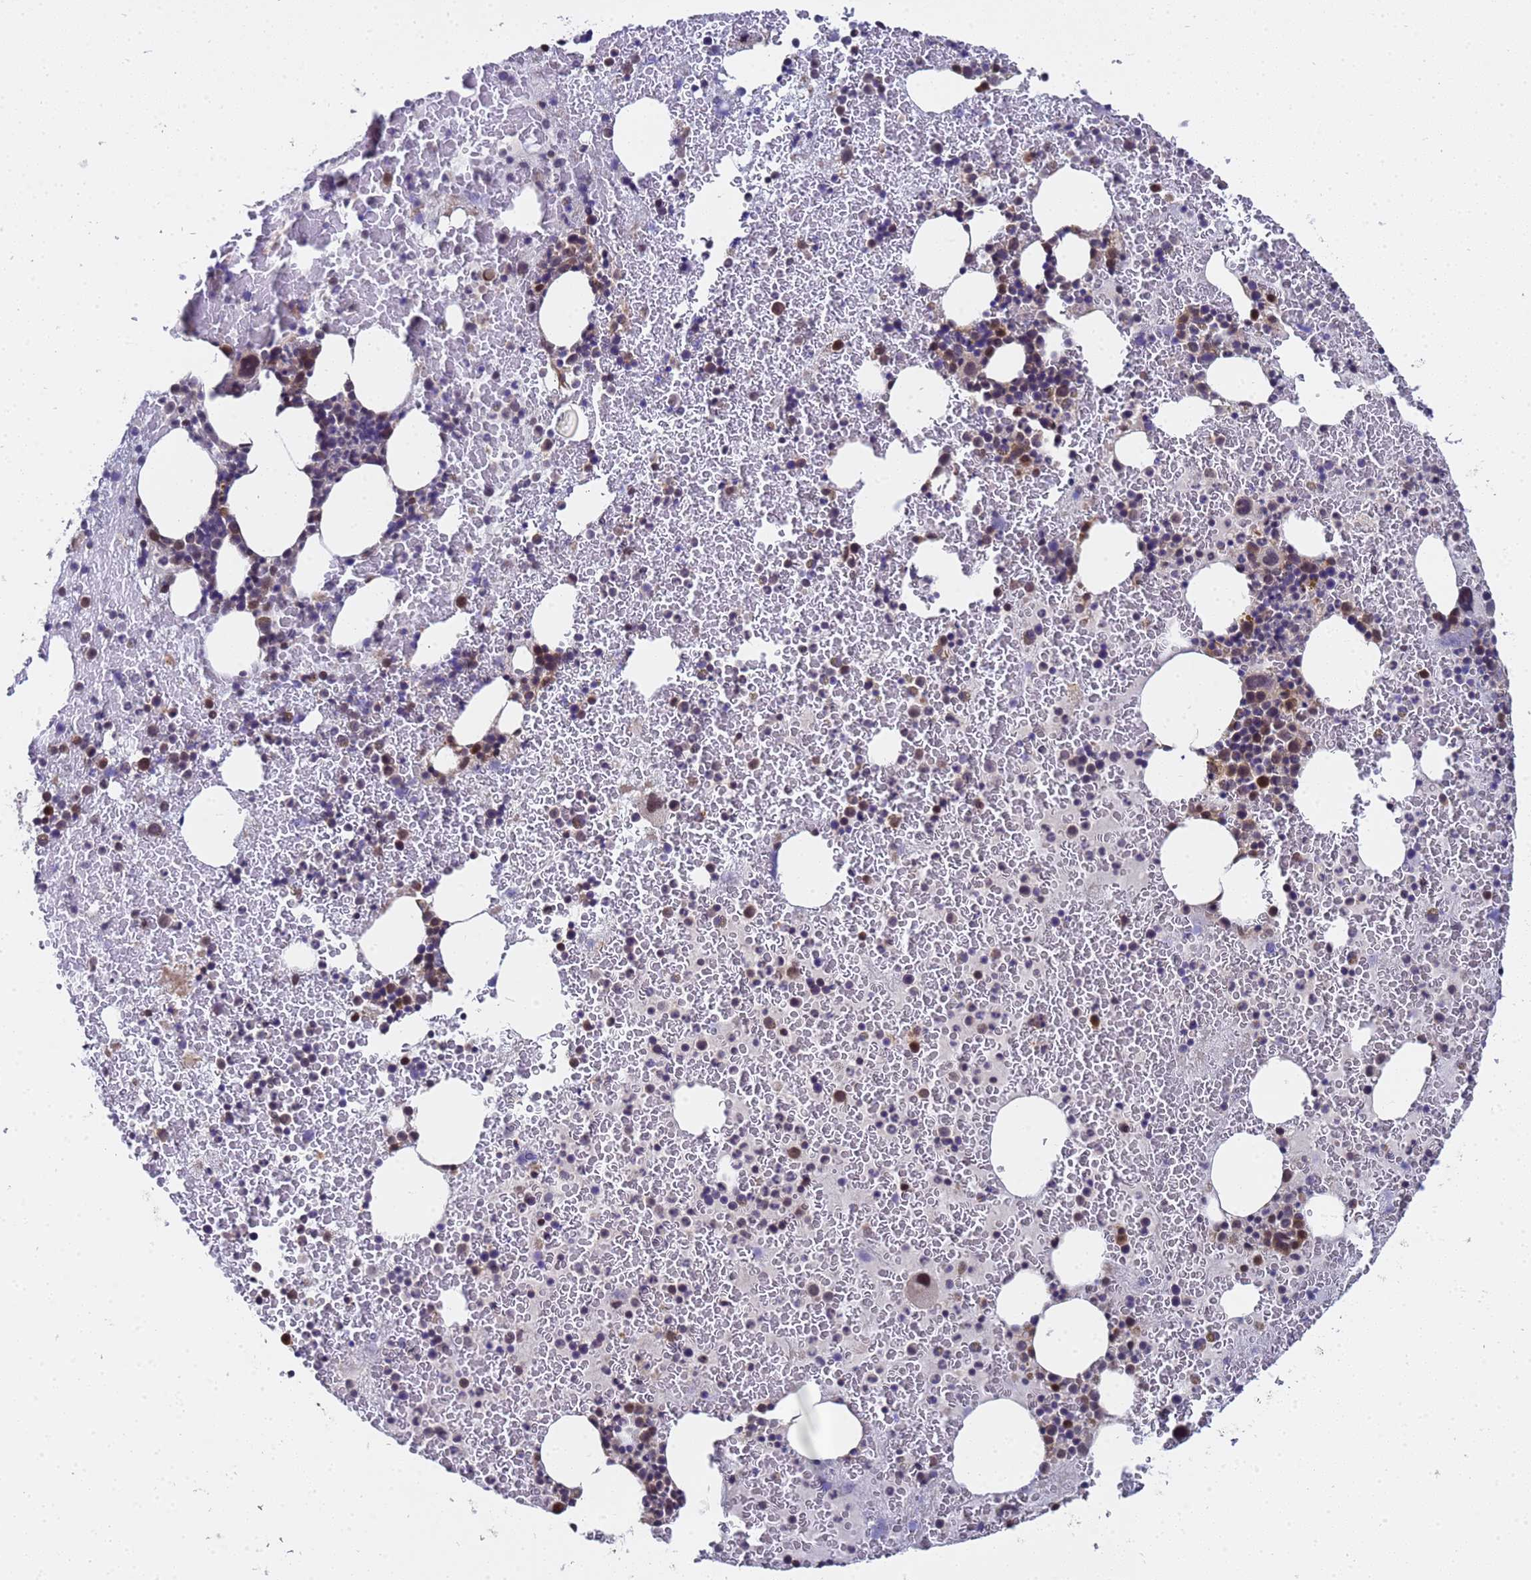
{"staining": {"intensity": "moderate", "quantity": "<25%", "location": "cytoplasmic/membranous,nuclear"}, "tissue": "bone marrow", "cell_type": "Hematopoietic cells", "image_type": "normal", "snomed": [{"axis": "morphology", "description": "Normal tissue, NOS"}, {"axis": "topography", "description": "Bone marrow"}], "caption": "Immunohistochemistry staining of benign bone marrow, which exhibits low levels of moderate cytoplasmic/membranous,nuclear positivity in approximately <25% of hematopoietic cells indicating moderate cytoplasmic/membranous,nuclear protein expression. The staining was performed using DAB (3,3'-diaminobenzidine) (brown) for protein detection and nuclei were counterstained in hematoxylin (blue).", "gene": "ANAPC13", "patient": {"sex": "male", "age": 26}}